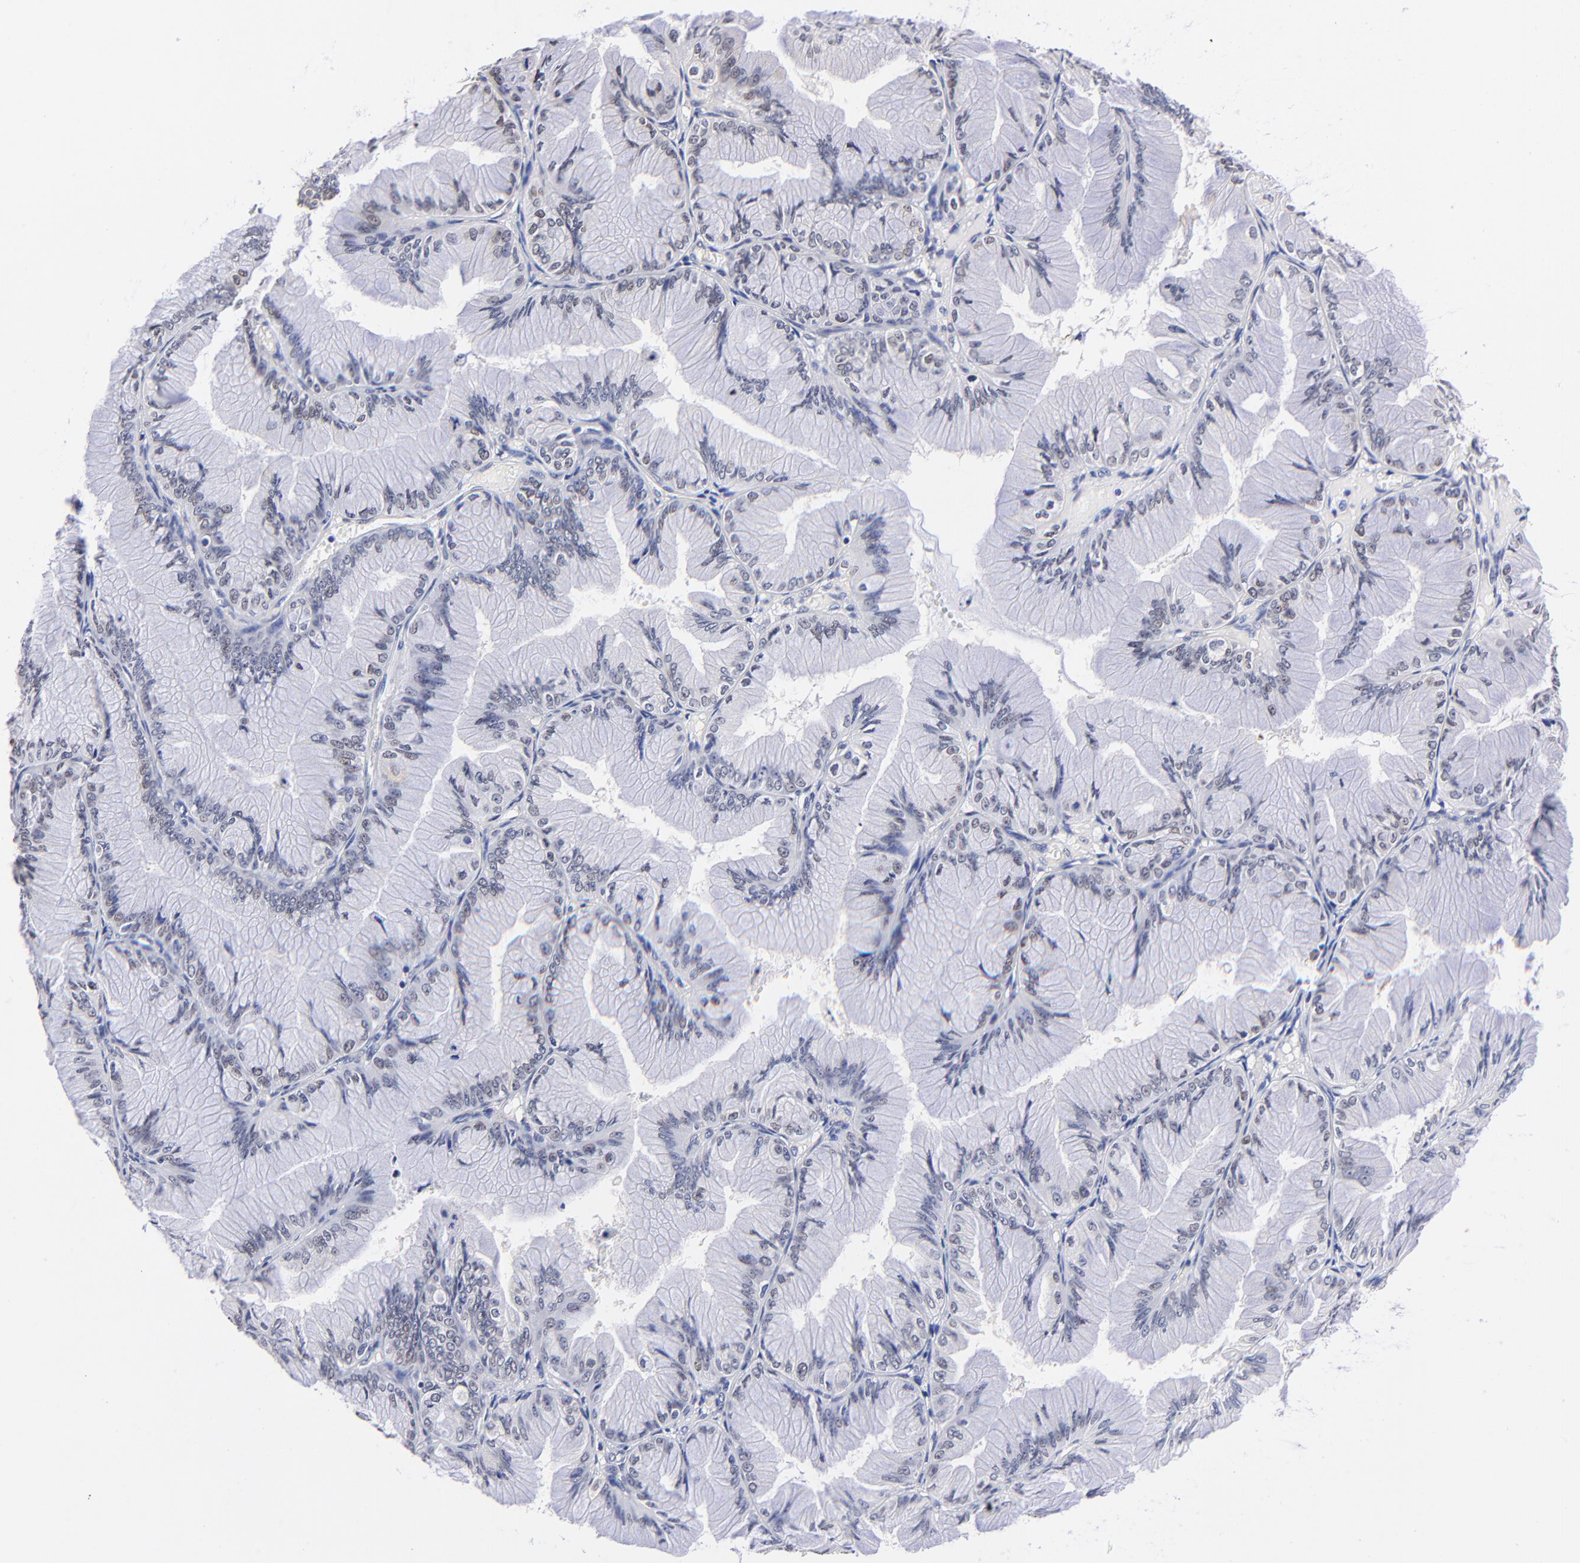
{"staining": {"intensity": "weak", "quantity": "<25%", "location": "nuclear"}, "tissue": "ovarian cancer", "cell_type": "Tumor cells", "image_type": "cancer", "snomed": [{"axis": "morphology", "description": "Cystadenocarcinoma, mucinous, NOS"}, {"axis": "topography", "description": "Ovary"}], "caption": "Protein analysis of ovarian cancer reveals no significant staining in tumor cells.", "gene": "ZNF155", "patient": {"sex": "female", "age": 63}}